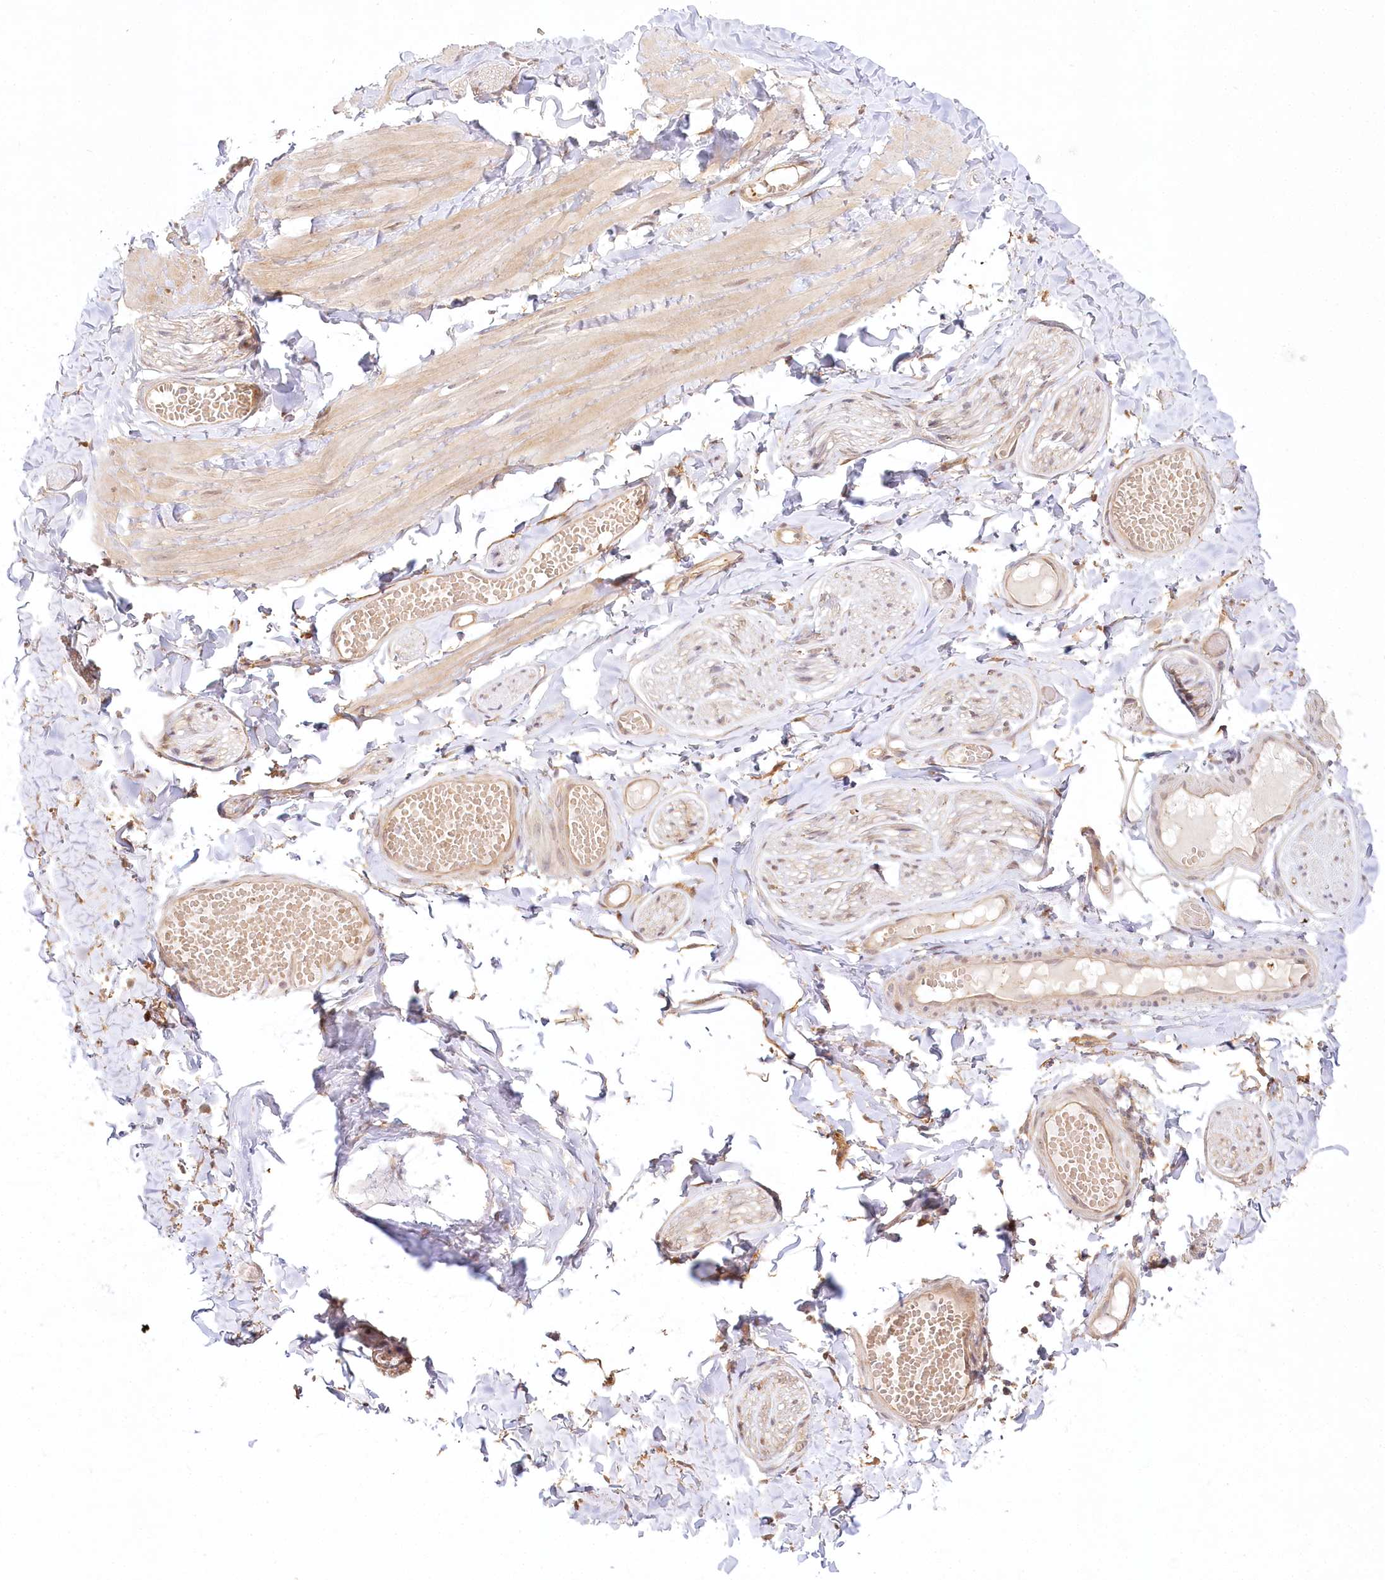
{"staining": {"intensity": "weak", "quantity": "25%-75%", "location": "cytoplasmic/membranous"}, "tissue": "adipose tissue", "cell_type": "Adipocytes", "image_type": "normal", "snomed": [{"axis": "morphology", "description": "Normal tissue, NOS"}, {"axis": "topography", "description": "Adipose tissue"}, {"axis": "topography", "description": "Vascular tissue"}, {"axis": "topography", "description": "Peripheral nerve tissue"}], "caption": "IHC photomicrograph of unremarkable human adipose tissue stained for a protein (brown), which reveals low levels of weak cytoplasmic/membranous staining in about 25%-75% of adipocytes.", "gene": "INPP4B", "patient": {"sex": "male", "age": 25}}